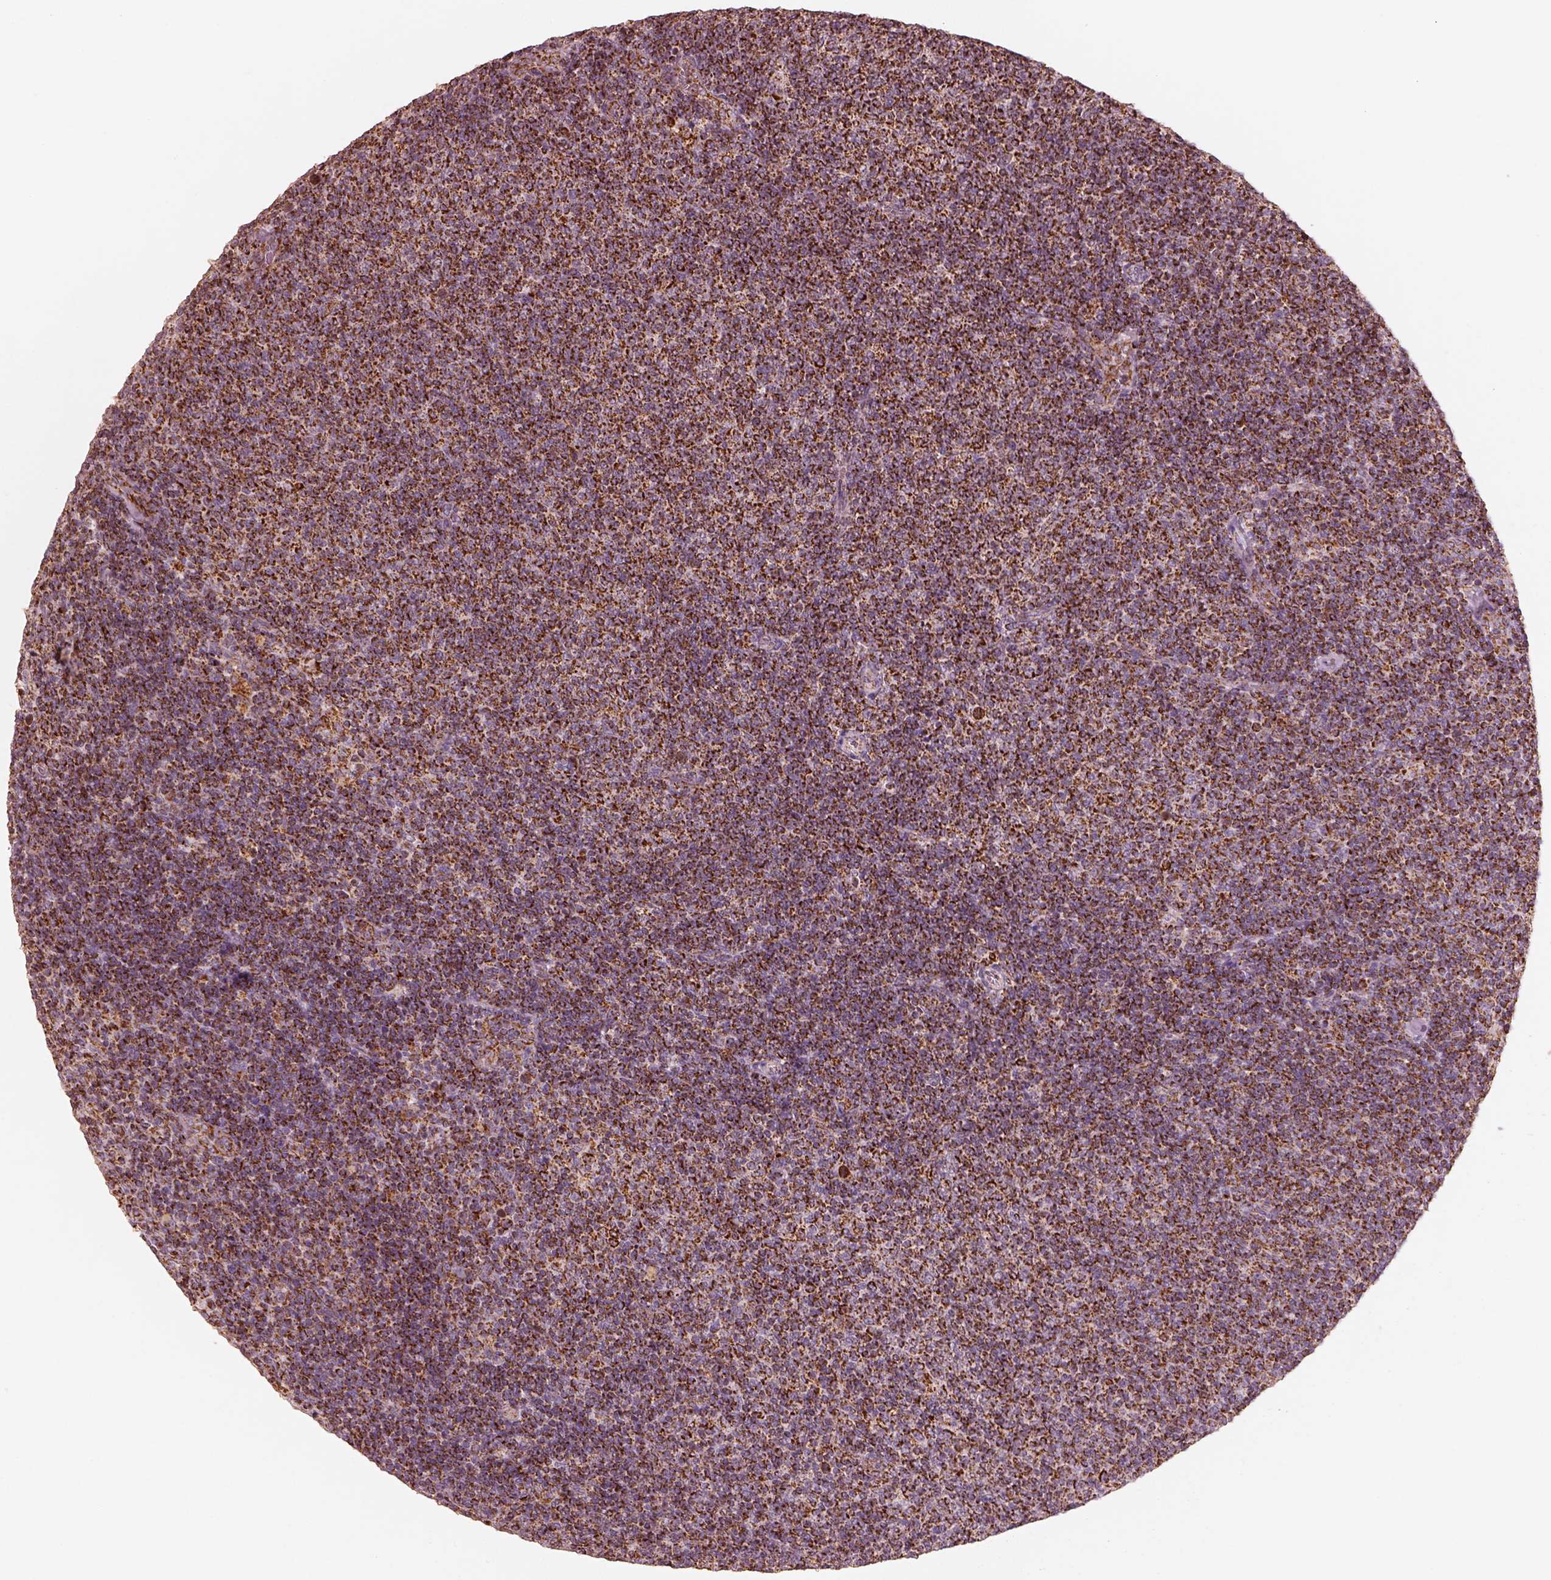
{"staining": {"intensity": "strong", "quantity": ">75%", "location": "cytoplasmic/membranous"}, "tissue": "lymphoma", "cell_type": "Tumor cells", "image_type": "cancer", "snomed": [{"axis": "morphology", "description": "Malignant lymphoma, non-Hodgkin's type, Low grade"}, {"axis": "topography", "description": "Lymph node"}], "caption": "IHC image of neoplastic tissue: human malignant lymphoma, non-Hodgkin's type (low-grade) stained using immunohistochemistry (IHC) shows high levels of strong protein expression localized specifically in the cytoplasmic/membranous of tumor cells, appearing as a cytoplasmic/membranous brown color.", "gene": "ENTPD6", "patient": {"sex": "male", "age": 52}}